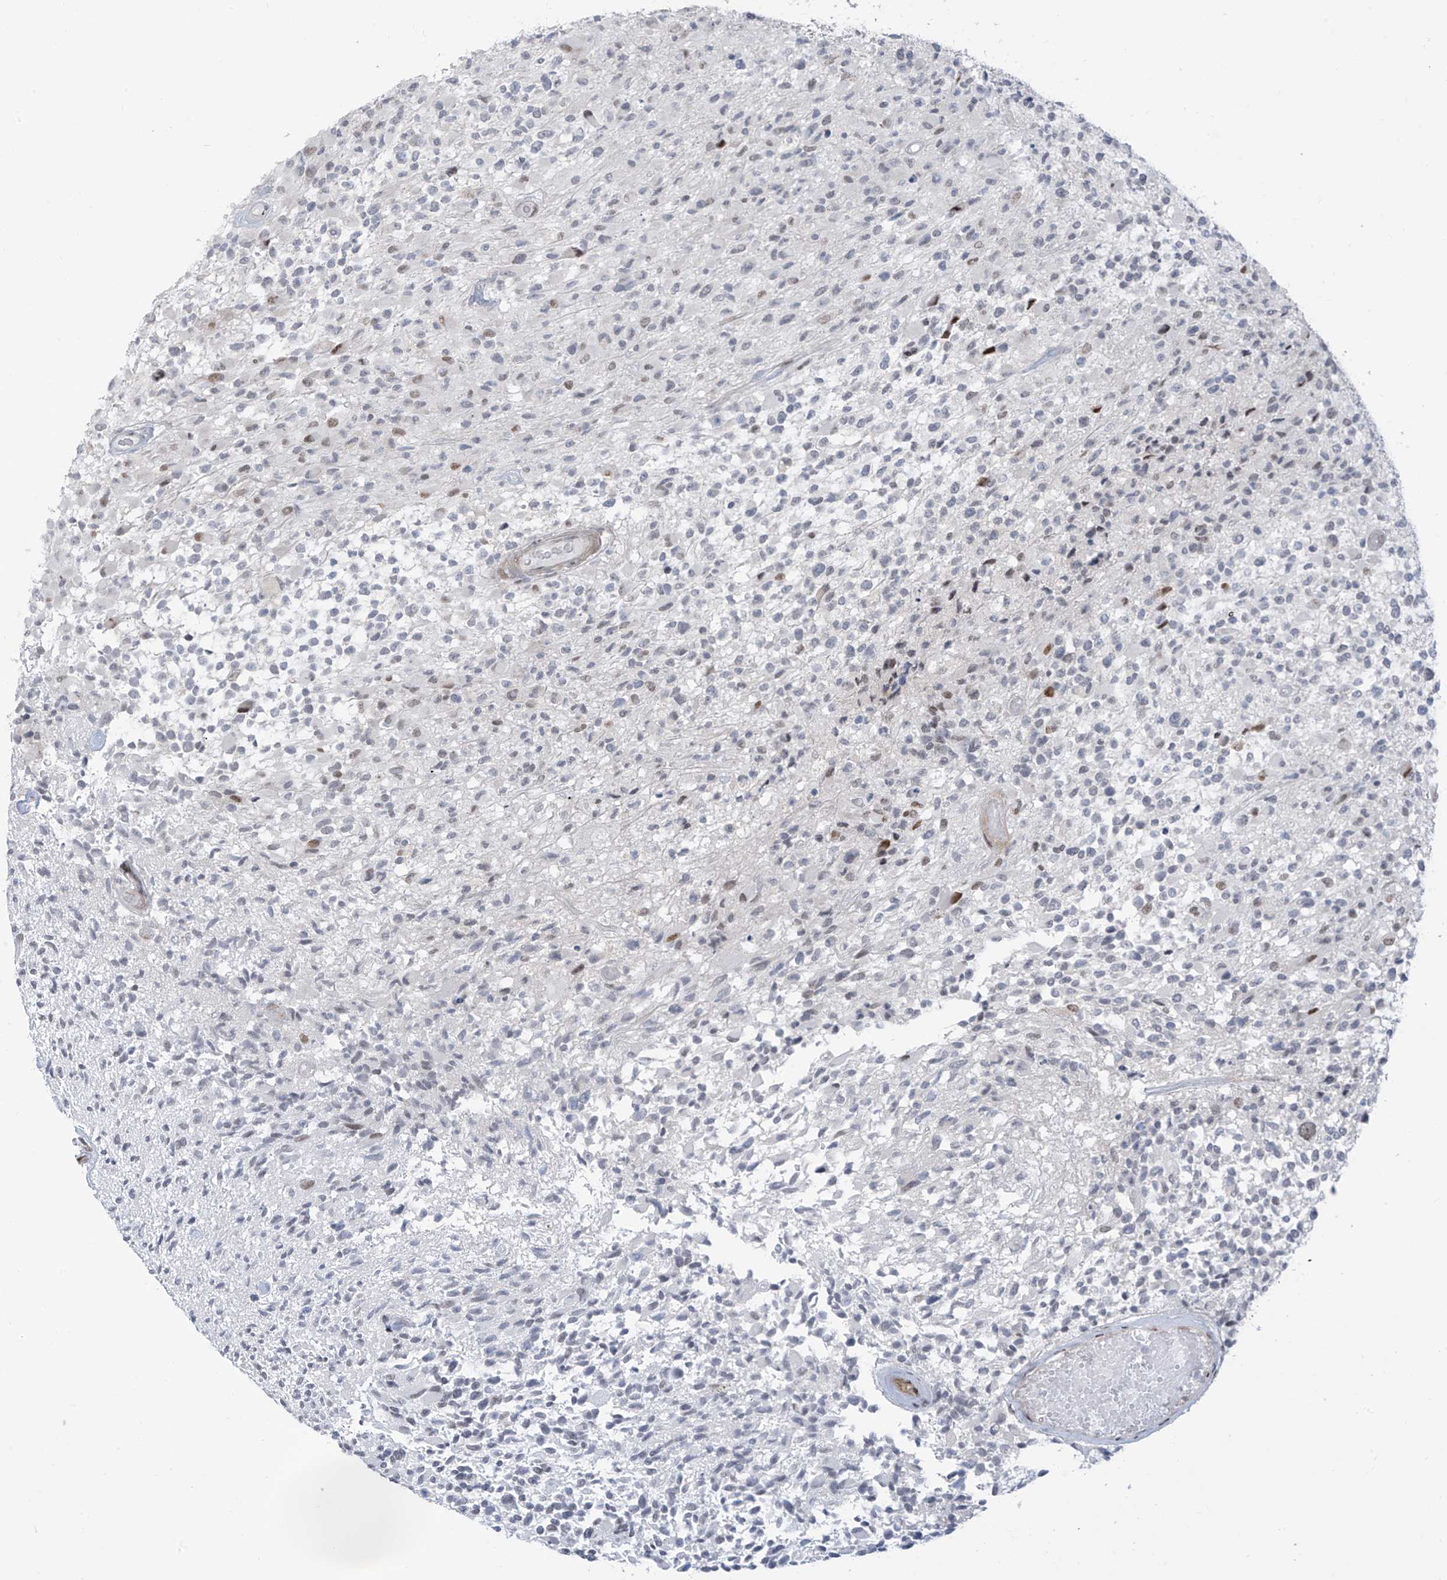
{"staining": {"intensity": "negative", "quantity": "none", "location": "none"}, "tissue": "glioma", "cell_type": "Tumor cells", "image_type": "cancer", "snomed": [{"axis": "morphology", "description": "Glioma, malignant, High grade"}, {"axis": "morphology", "description": "Glioblastoma, NOS"}, {"axis": "topography", "description": "Brain"}], "caption": "This is an immunohistochemistry micrograph of glioblastoma. There is no positivity in tumor cells.", "gene": "LIN9", "patient": {"sex": "male", "age": 60}}